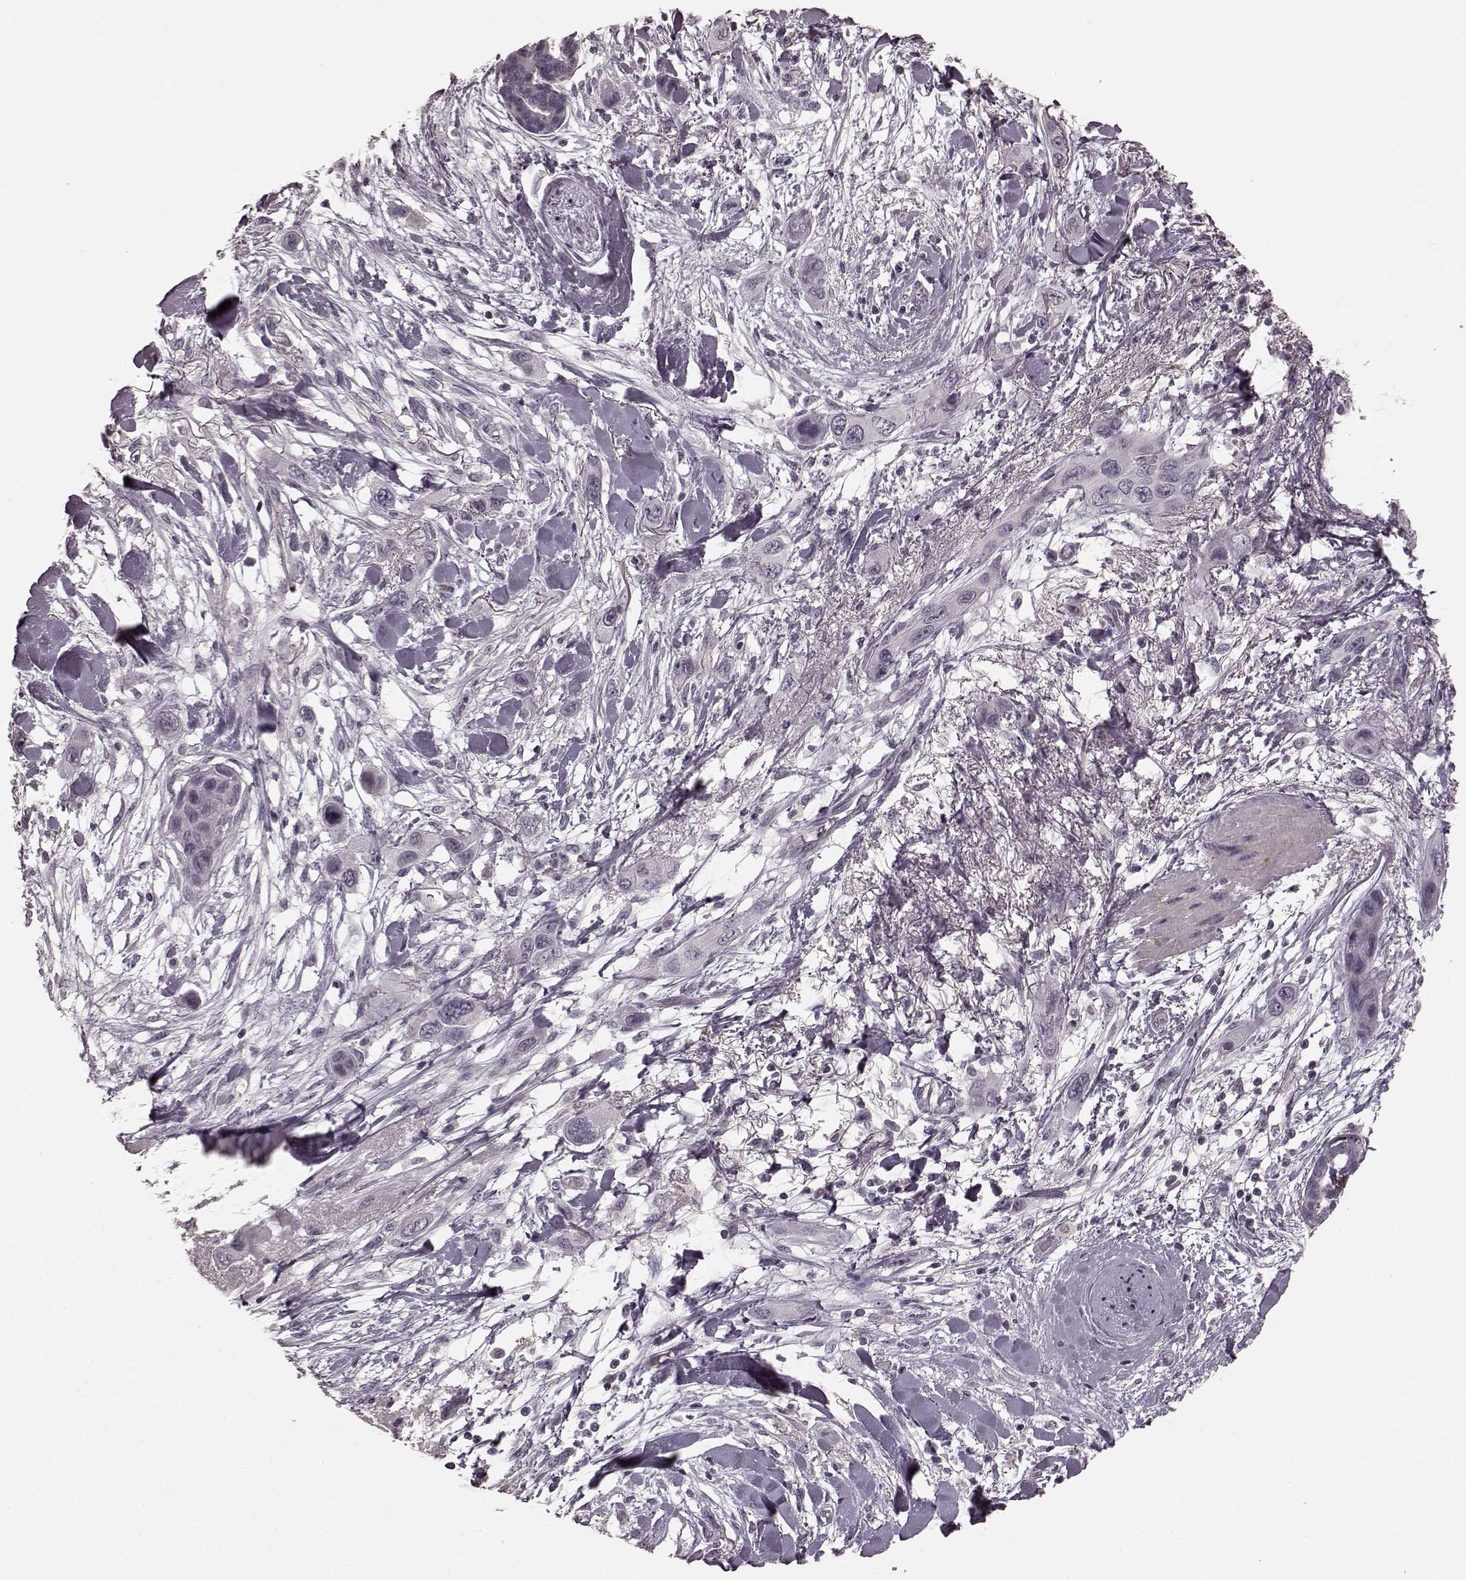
{"staining": {"intensity": "negative", "quantity": "none", "location": "none"}, "tissue": "skin cancer", "cell_type": "Tumor cells", "image_type": "cancer", "snomed": [{"axis": "morphology", "description": "Squamous cell carcinoma, NOS"}, {"axis": "topography", "description": "Skin"}], "caption": "Tumor cells show no significant protein positivity in skin cancer.", "gene": "PRKCE", "patient": {"sex": "male", "age": 79}}